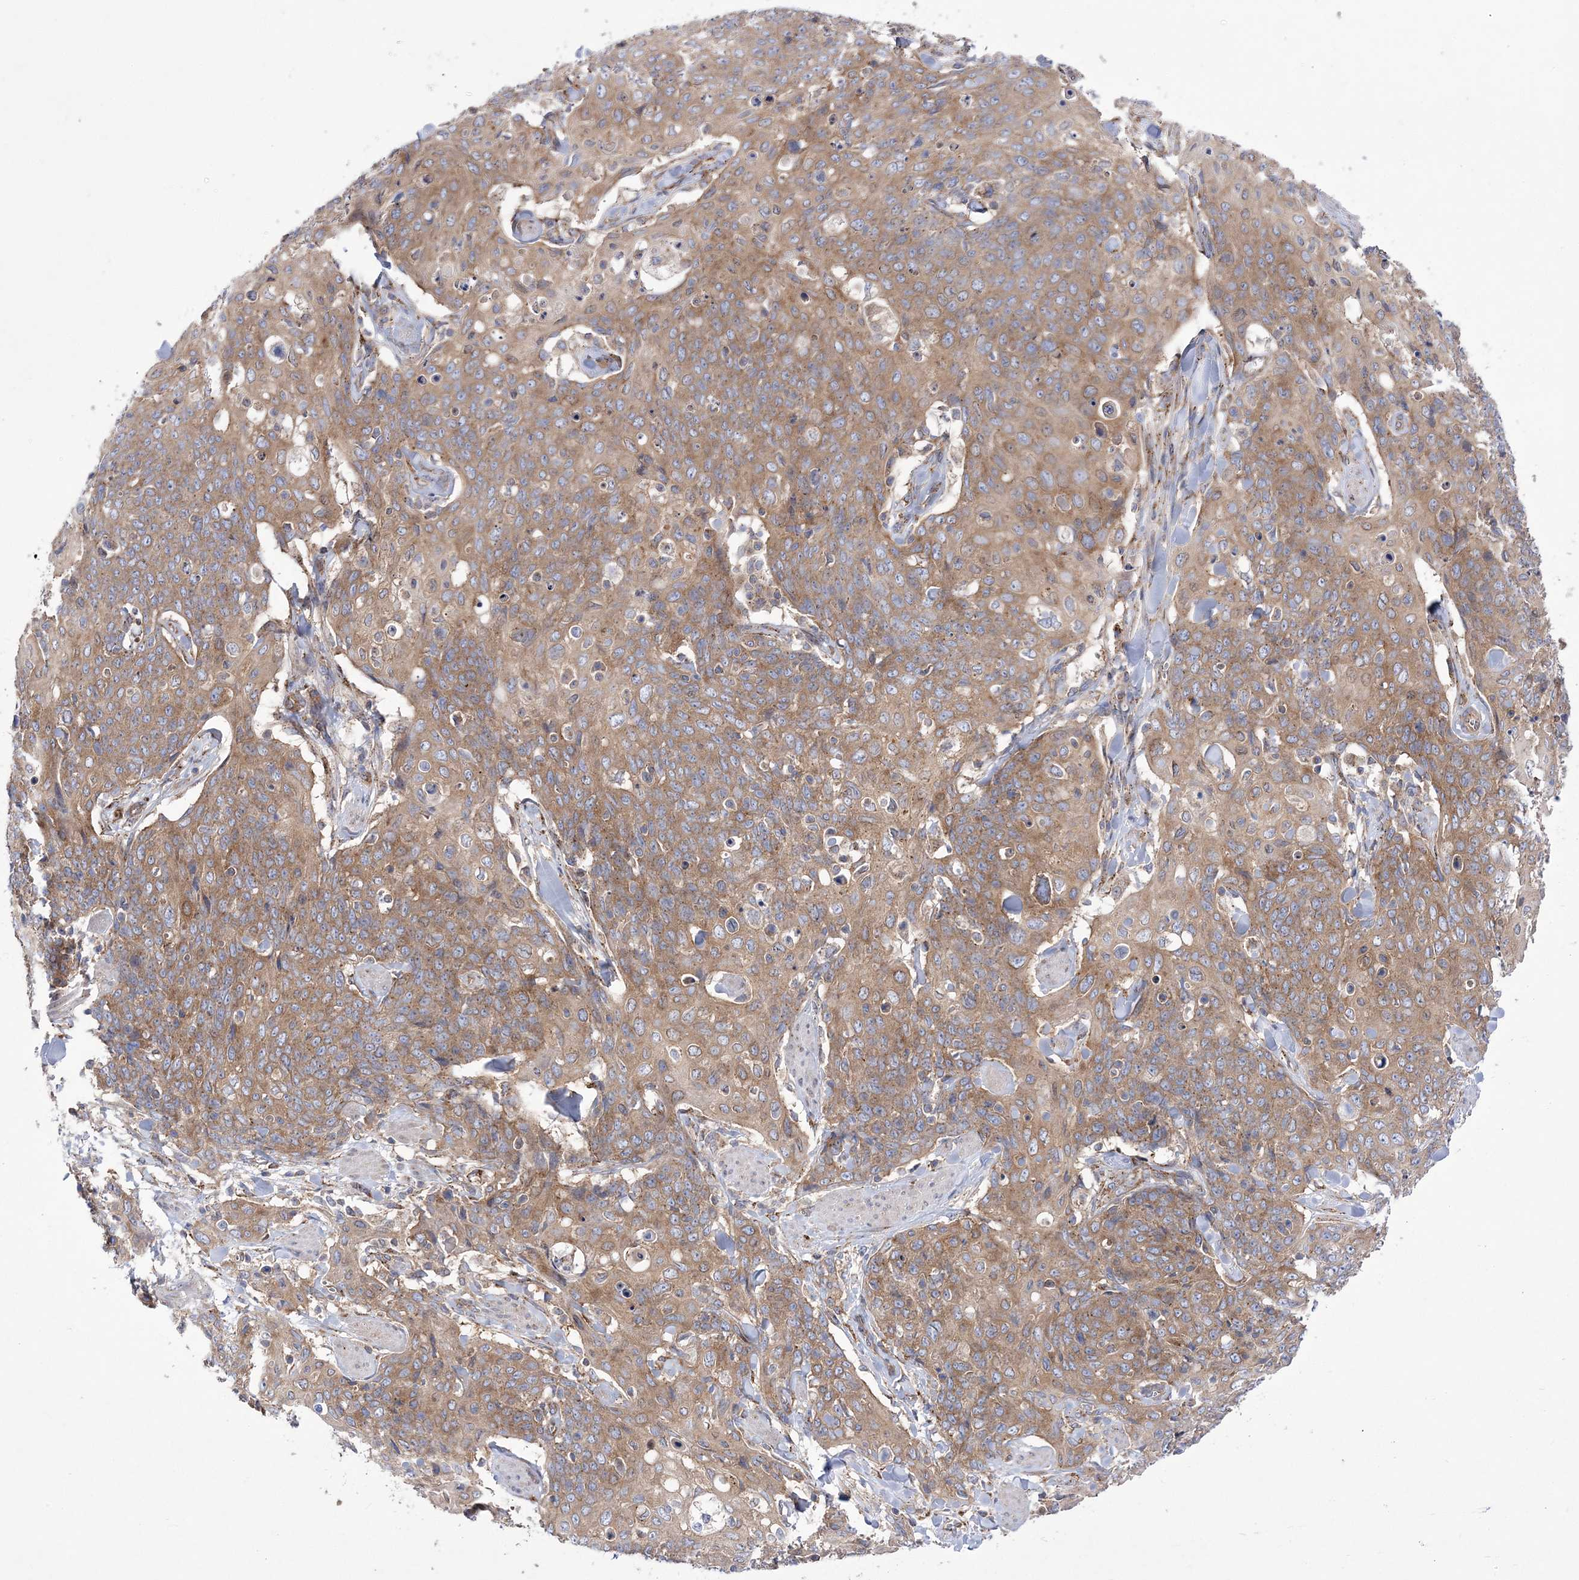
{"staining": {"intensity": "moderate", "quantity": ">75%", "location": "cytoplasmic/membranous"}, "tissue": "skin cancer", "cell_type": "Tumor cells", "image_type": "cancer", "snomed": [{"axis": "morphology", "description": "Squamous cell carcinoma, NOS"}, {"axis": "topography", "description": "Skin"}, {"axis": "topography", "description": "Vulva"}], "caption": "A micrograph showing moderate cytoplasmic/membranous expression in approximately >75% of tumor cells in skin squamous cell carcinoma, as visualized by brown immunohistochemical staining.", "gene": "COPB2", "patient": {"sex": "female", "age": 85}}